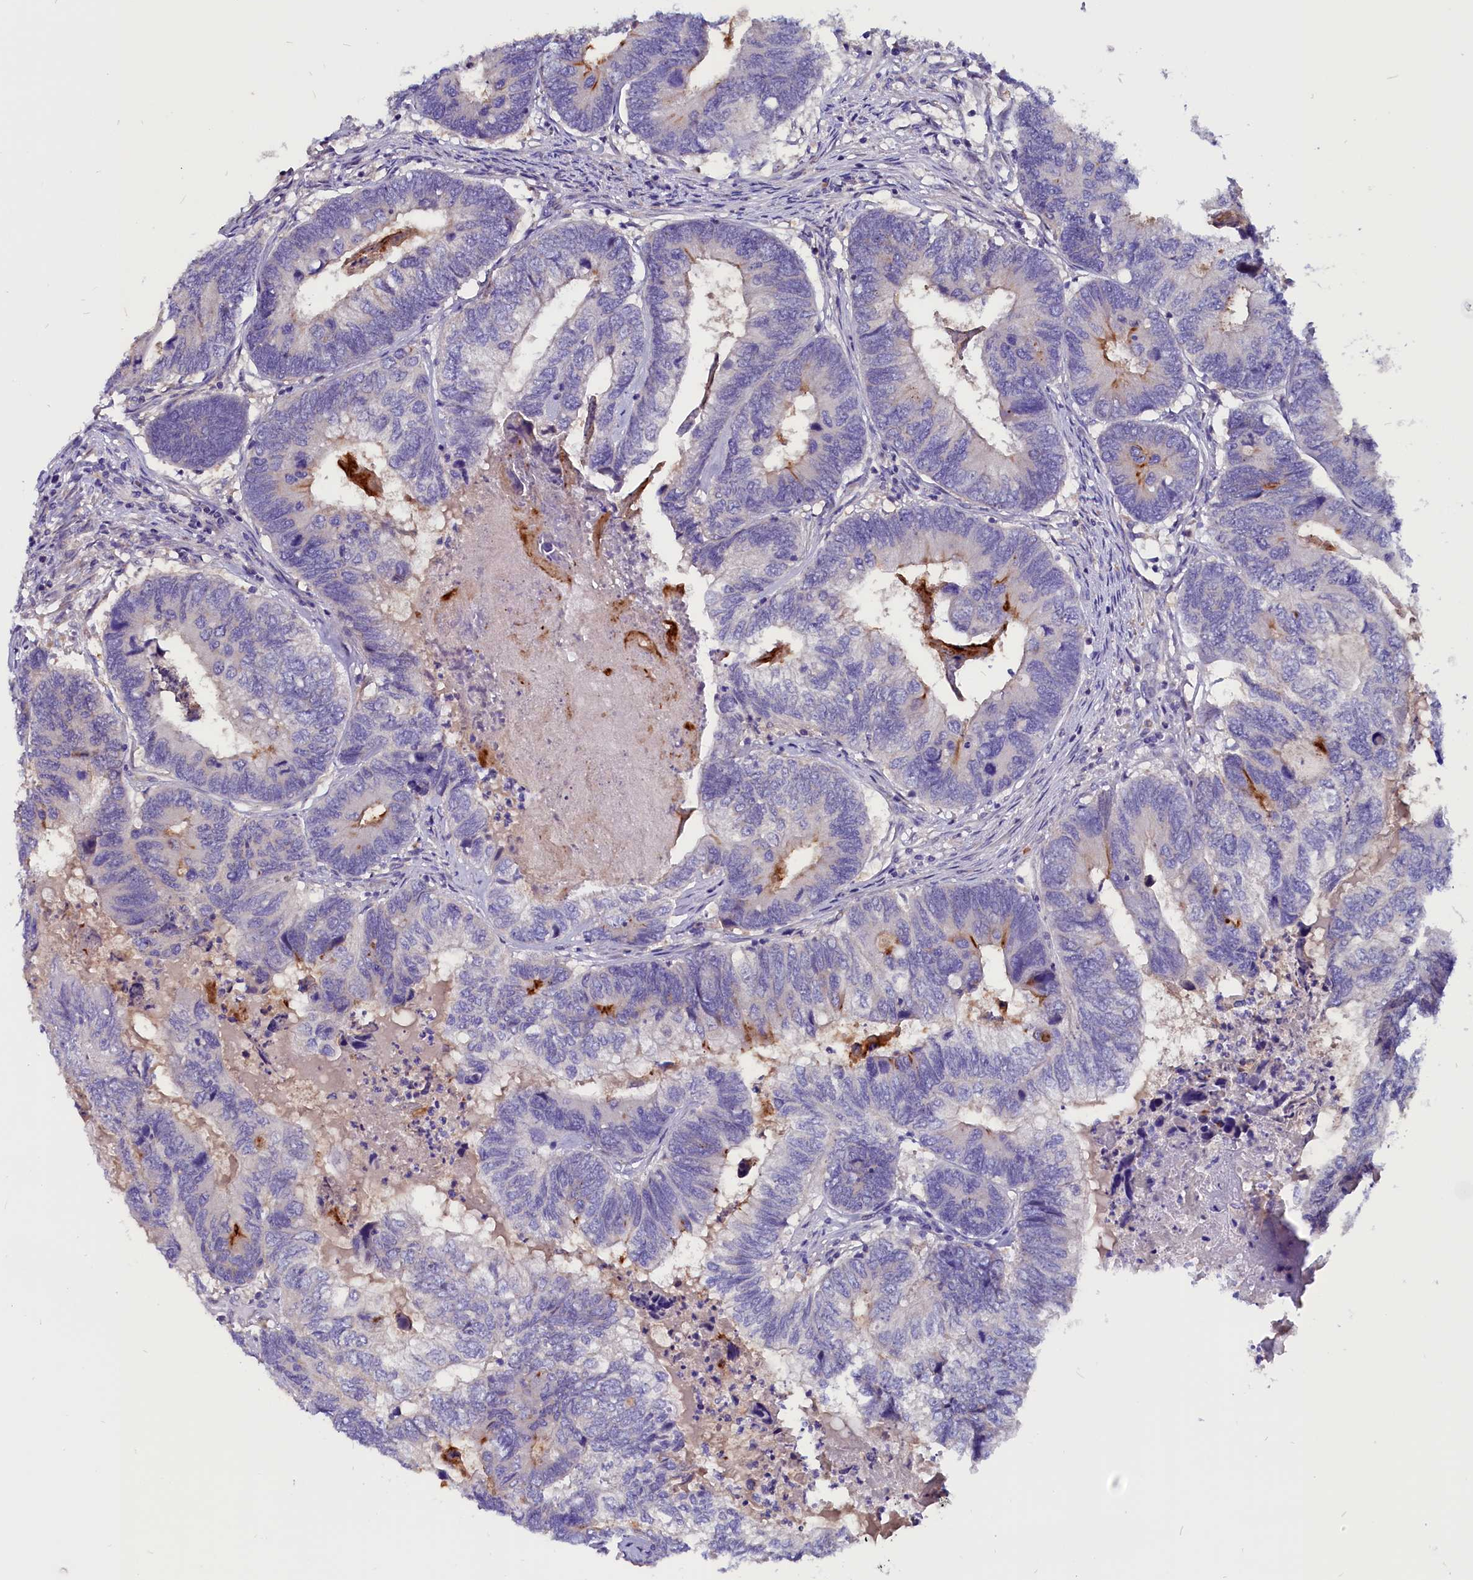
{"staining": {"intensity": "moderate", "quantity": "<25%", "location": "cytoplasmic/membranous"}, "tissue": "colorectal cancer", "cell_type": "Tumor cells", "image_type": "cancer", "snomed": [{"axis": "morphology", "description": "Adenocarcinoma, NOS"}, {"axis": "topography", "description": "Colon"}], "caption": "A low amount of moderate cytoplasmic/membranous positivity is present in approximately <25% of tumor cells in colorectal cancer tissue.", "gene": "CCBE1", "patient": {"sex": "female", "age": 67}}